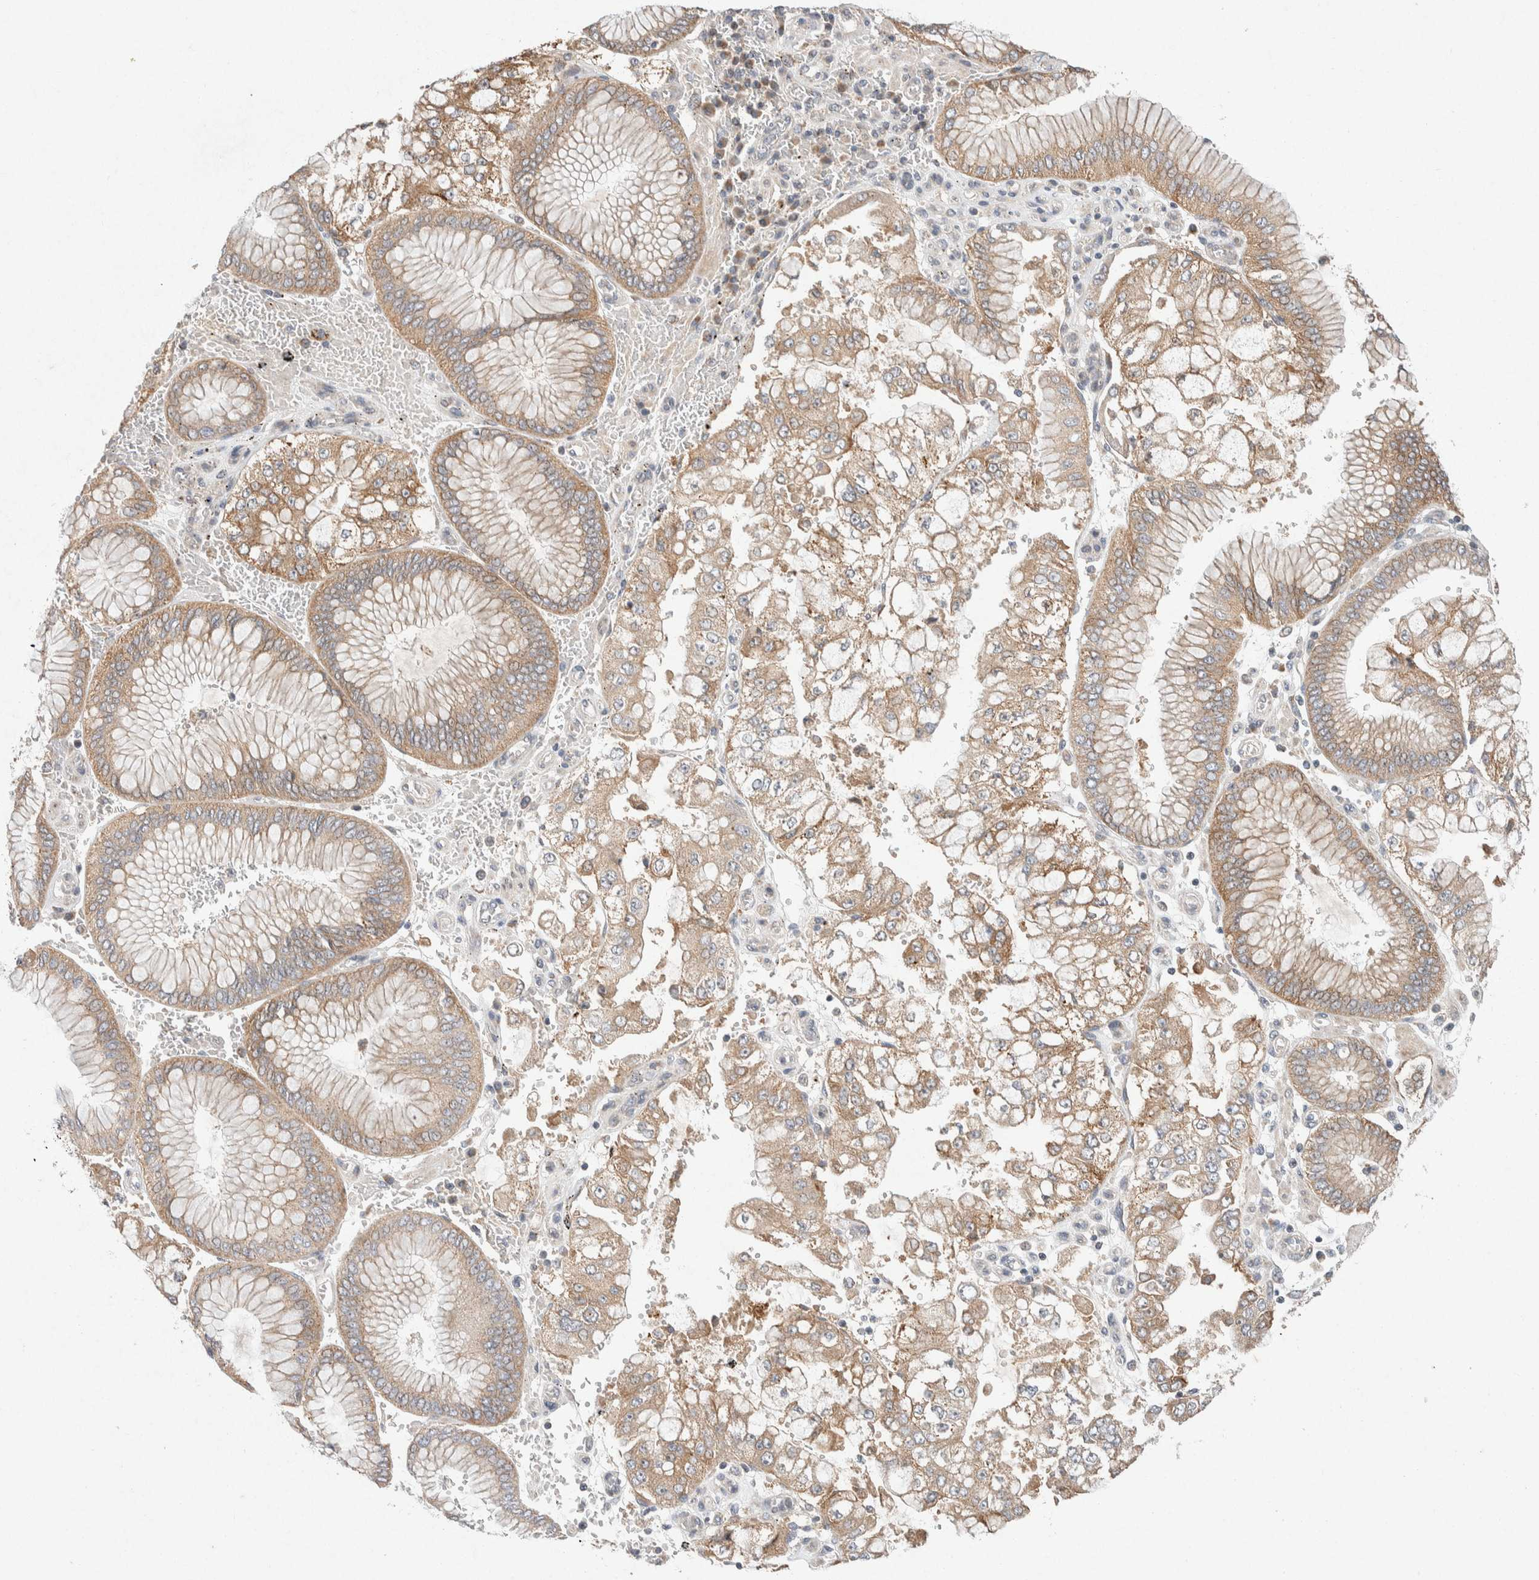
{"staining": {"intensity": "moderate", "quantity": ">75%", "location": "cytoplasmic/membranous"}, "tissue": "stomach cancer", "cell_type": "Tumor cells", "image_type": "cancer", "snomed": [{"axis": "morphology", "description": "Adenocarcinoma, NOS"}, {"axis": "topography", "description": "Stomach"}], "caption": "The histopathology image reveals a brown stain indicating the presence of a protein in the cytoplasmic/membranous of tumor cells in stomach adenocarcinoma.", "gene": "CMTM4", "patient": {"sex": "male", "age": 76}}